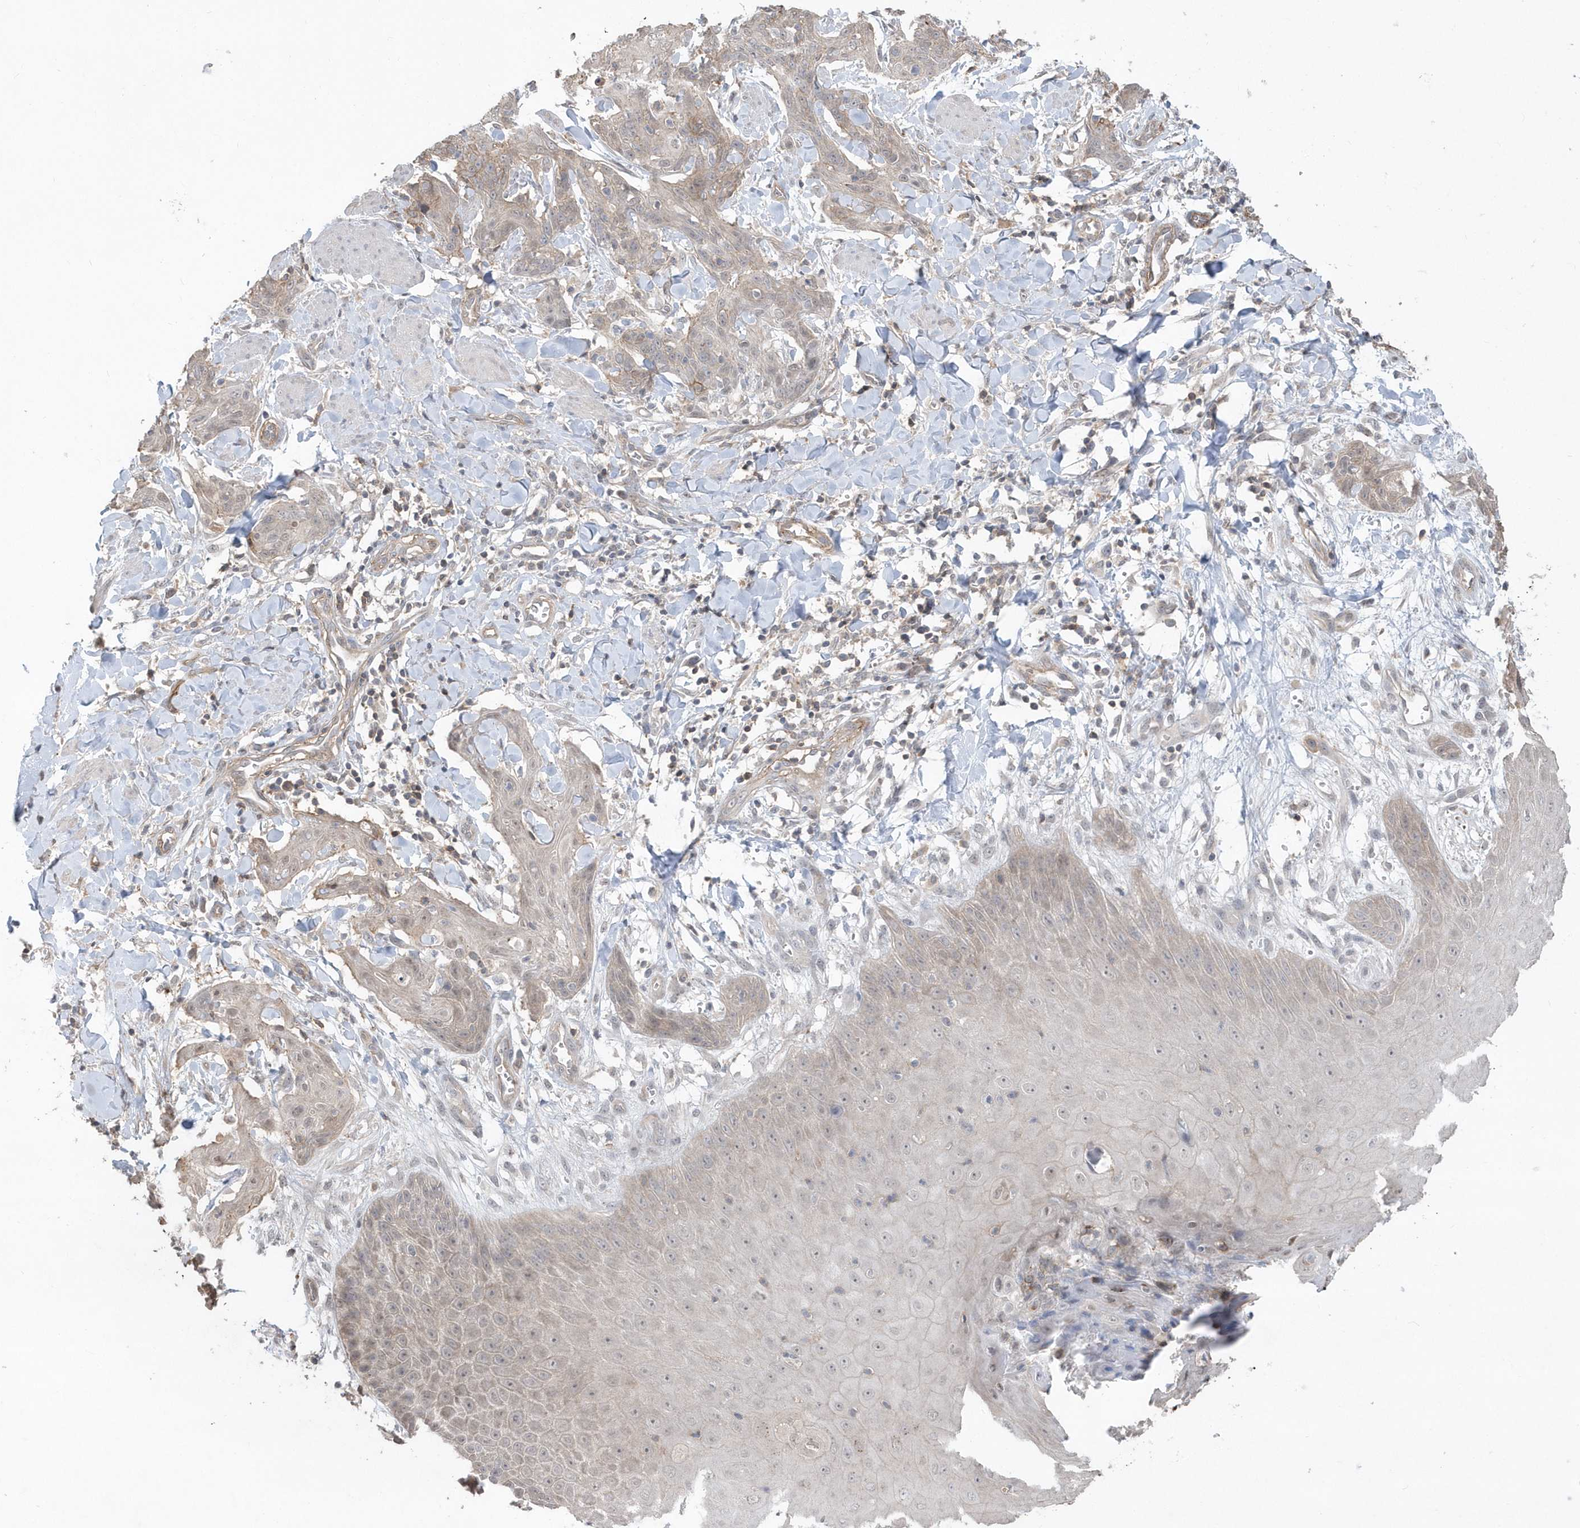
{"staining": {"intensity": "weak", "quantity": "<25%", "location": "cytoplasmic/membranous"}, "tissue": "skin cancer", "cell_type": "Tumor cells", "image_type": "cancer", "snomed": [{"axis": "morphology", "description": "Squamous cell carcinoma, NOS"}, {"axis": "topography", "description": "Skin"}, {"axis": "topography", "description": "Vulva"}], "caption": "A high-resolution histopathology image shows immunohistochemistry staining of skin cancer, which displays no significant expression in tumor cells.", "gene": "CRIP3", "patient": {"sex": "female", "age": 85}}